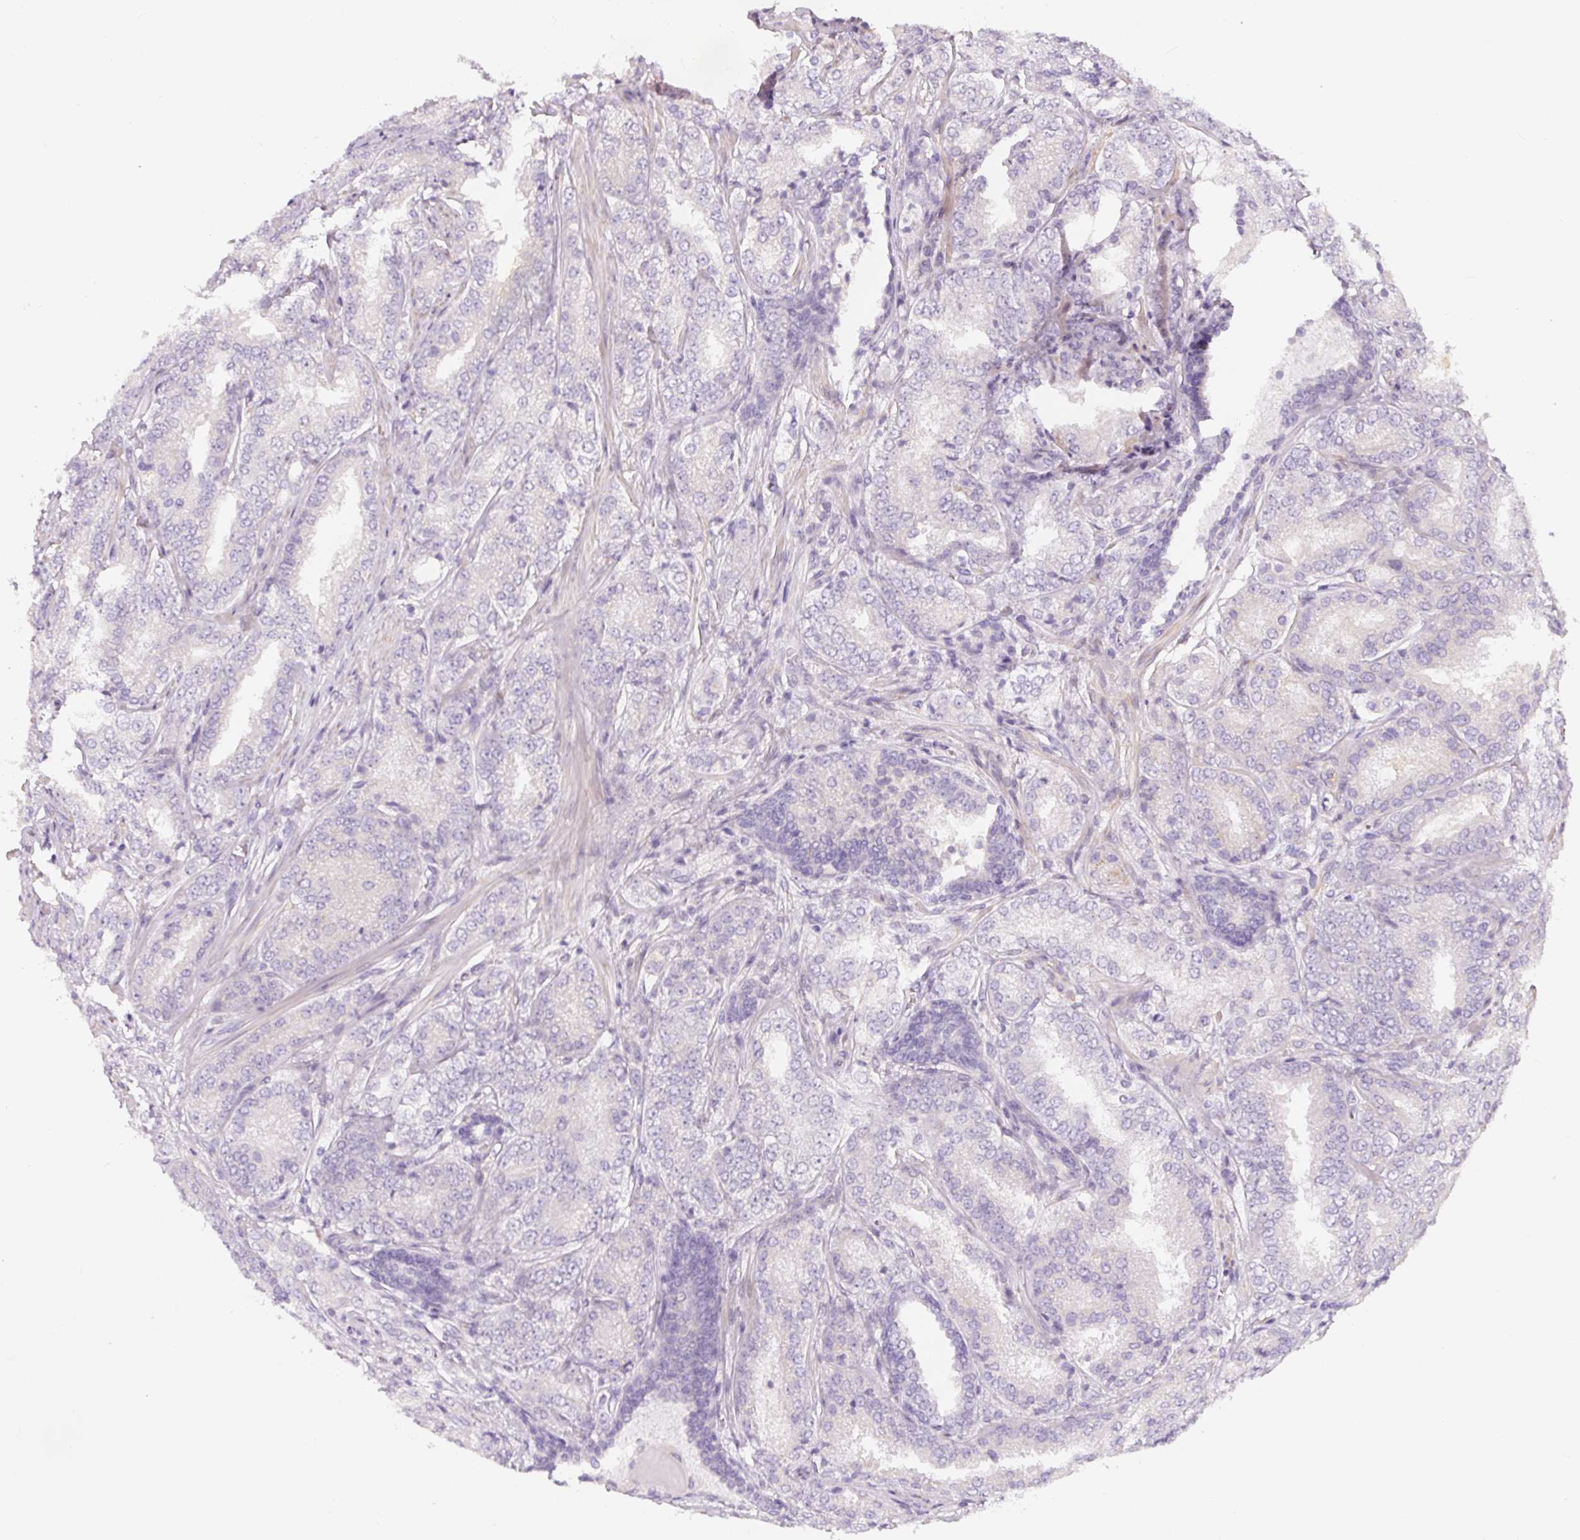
{"staining": {"intensity": "negative", "quantity": "none", "location": "none"}, "tissue": "prostate cancer", "cell_type": "Tumor cells", "image_type": "cancer", "snomed": [{"axis": "morphology", "description": "Adenocarcinoma, High grade"}, {"axis": "topography", "description": "Prostate"}], "caption": "The photomicrograph shows no significant staining in tumor cells of high-grade adenocarcinoma (prostate).", "gene": "PWWP3B", "patient": {"sex": "male", "age": 63}}